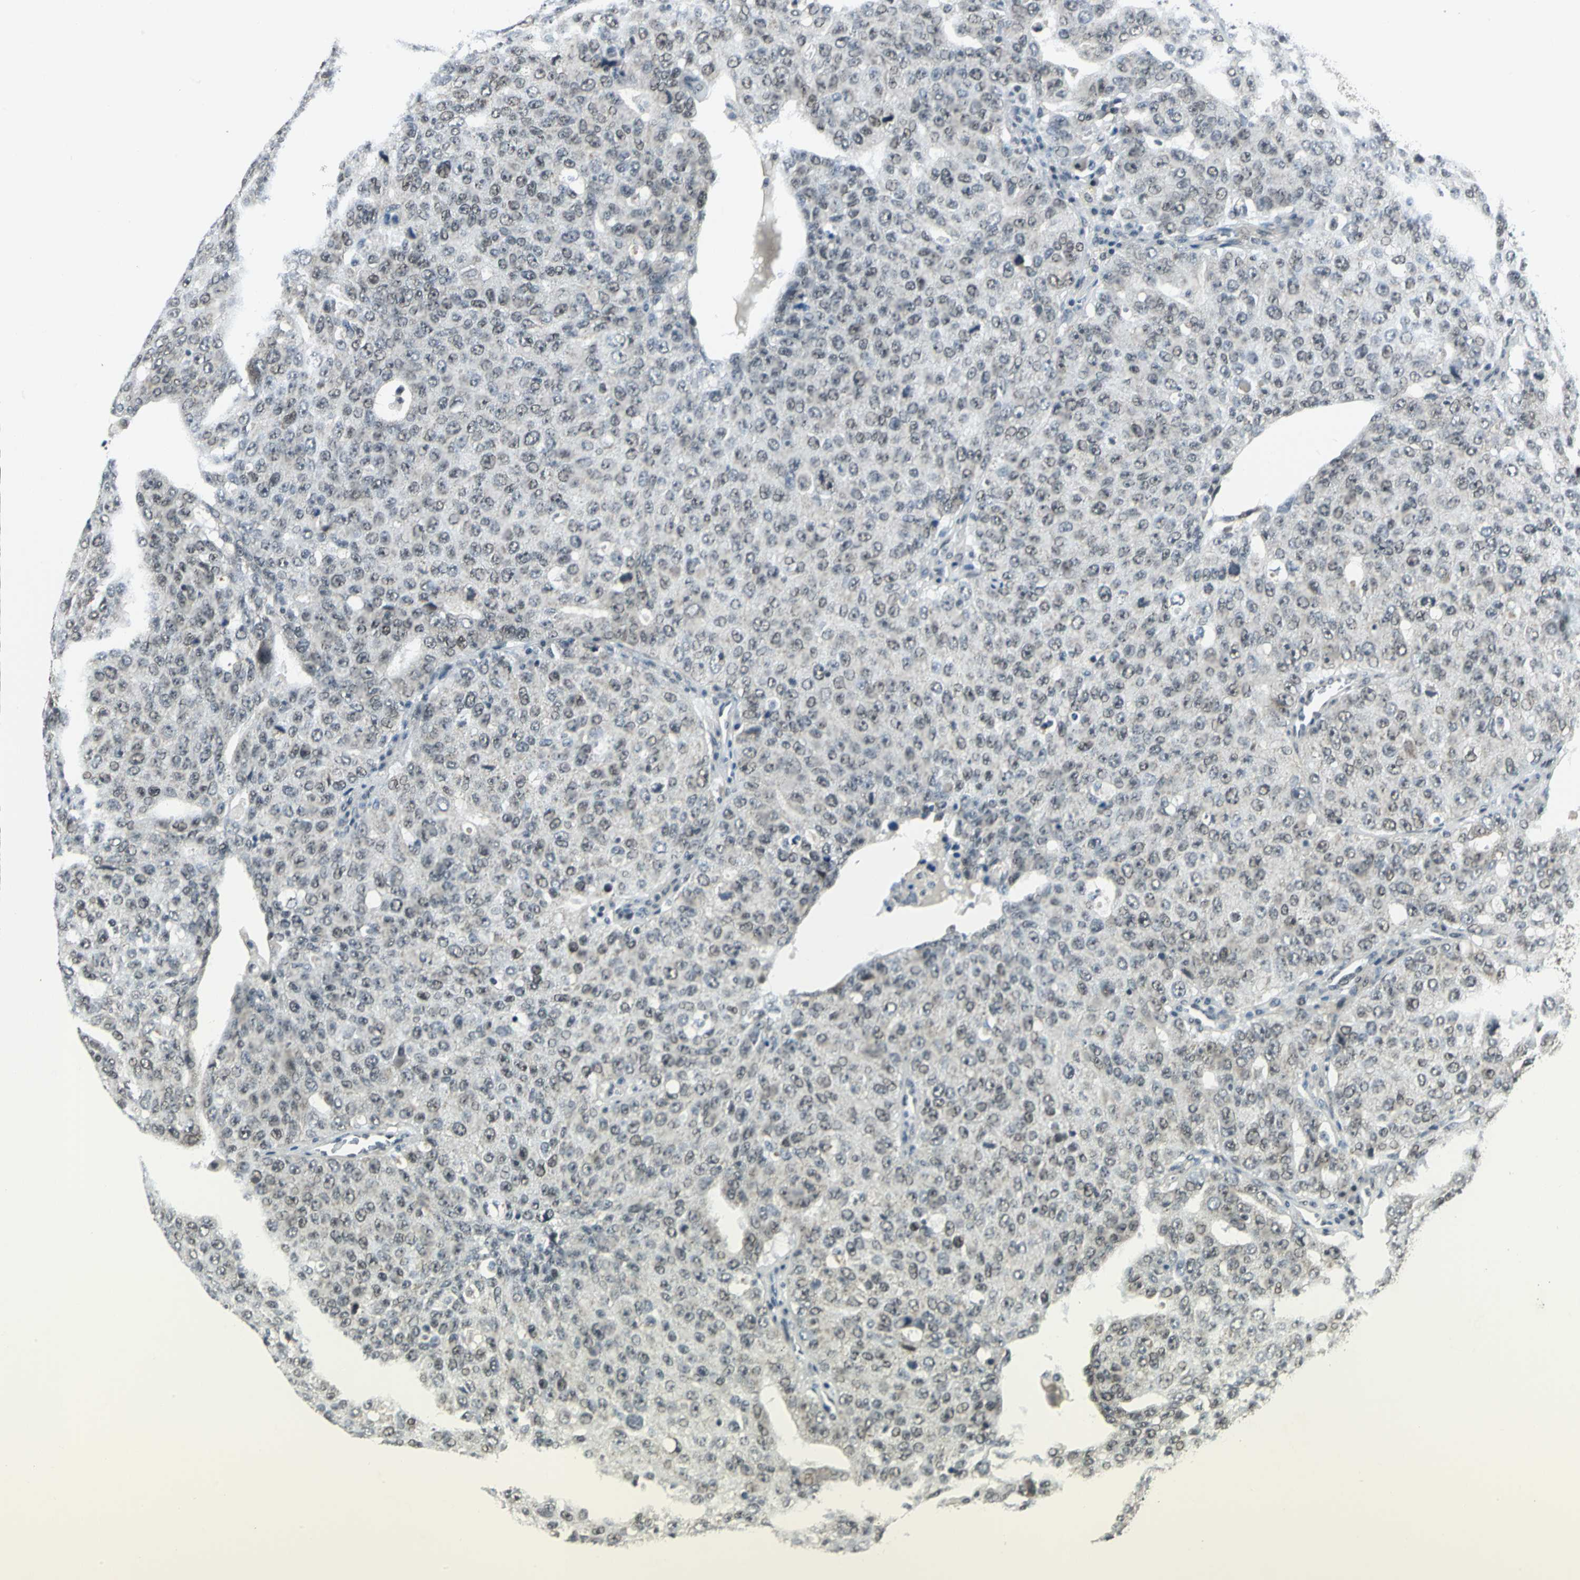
{"staining": {"intensity": "weak", "quantity": "<25%", "location": "cytoplasmic/membranous,nuclear"}, "tissue": "ovarian cancer", "cell_type": "Tumor cells", "image_type": "cancer", "snomed": [{"axis": "morphology", "description": "Carcinoma, endometroid"}, {"axis": "topography", "description": "Ovary"}], "caption": "Ovarian cancer (endometroid carcinoma) was stained to show a protein in brown. There is no significant expression in tumor cells.", "gene": "MTA1", "patient": {"sex": "female", "age": 62}}